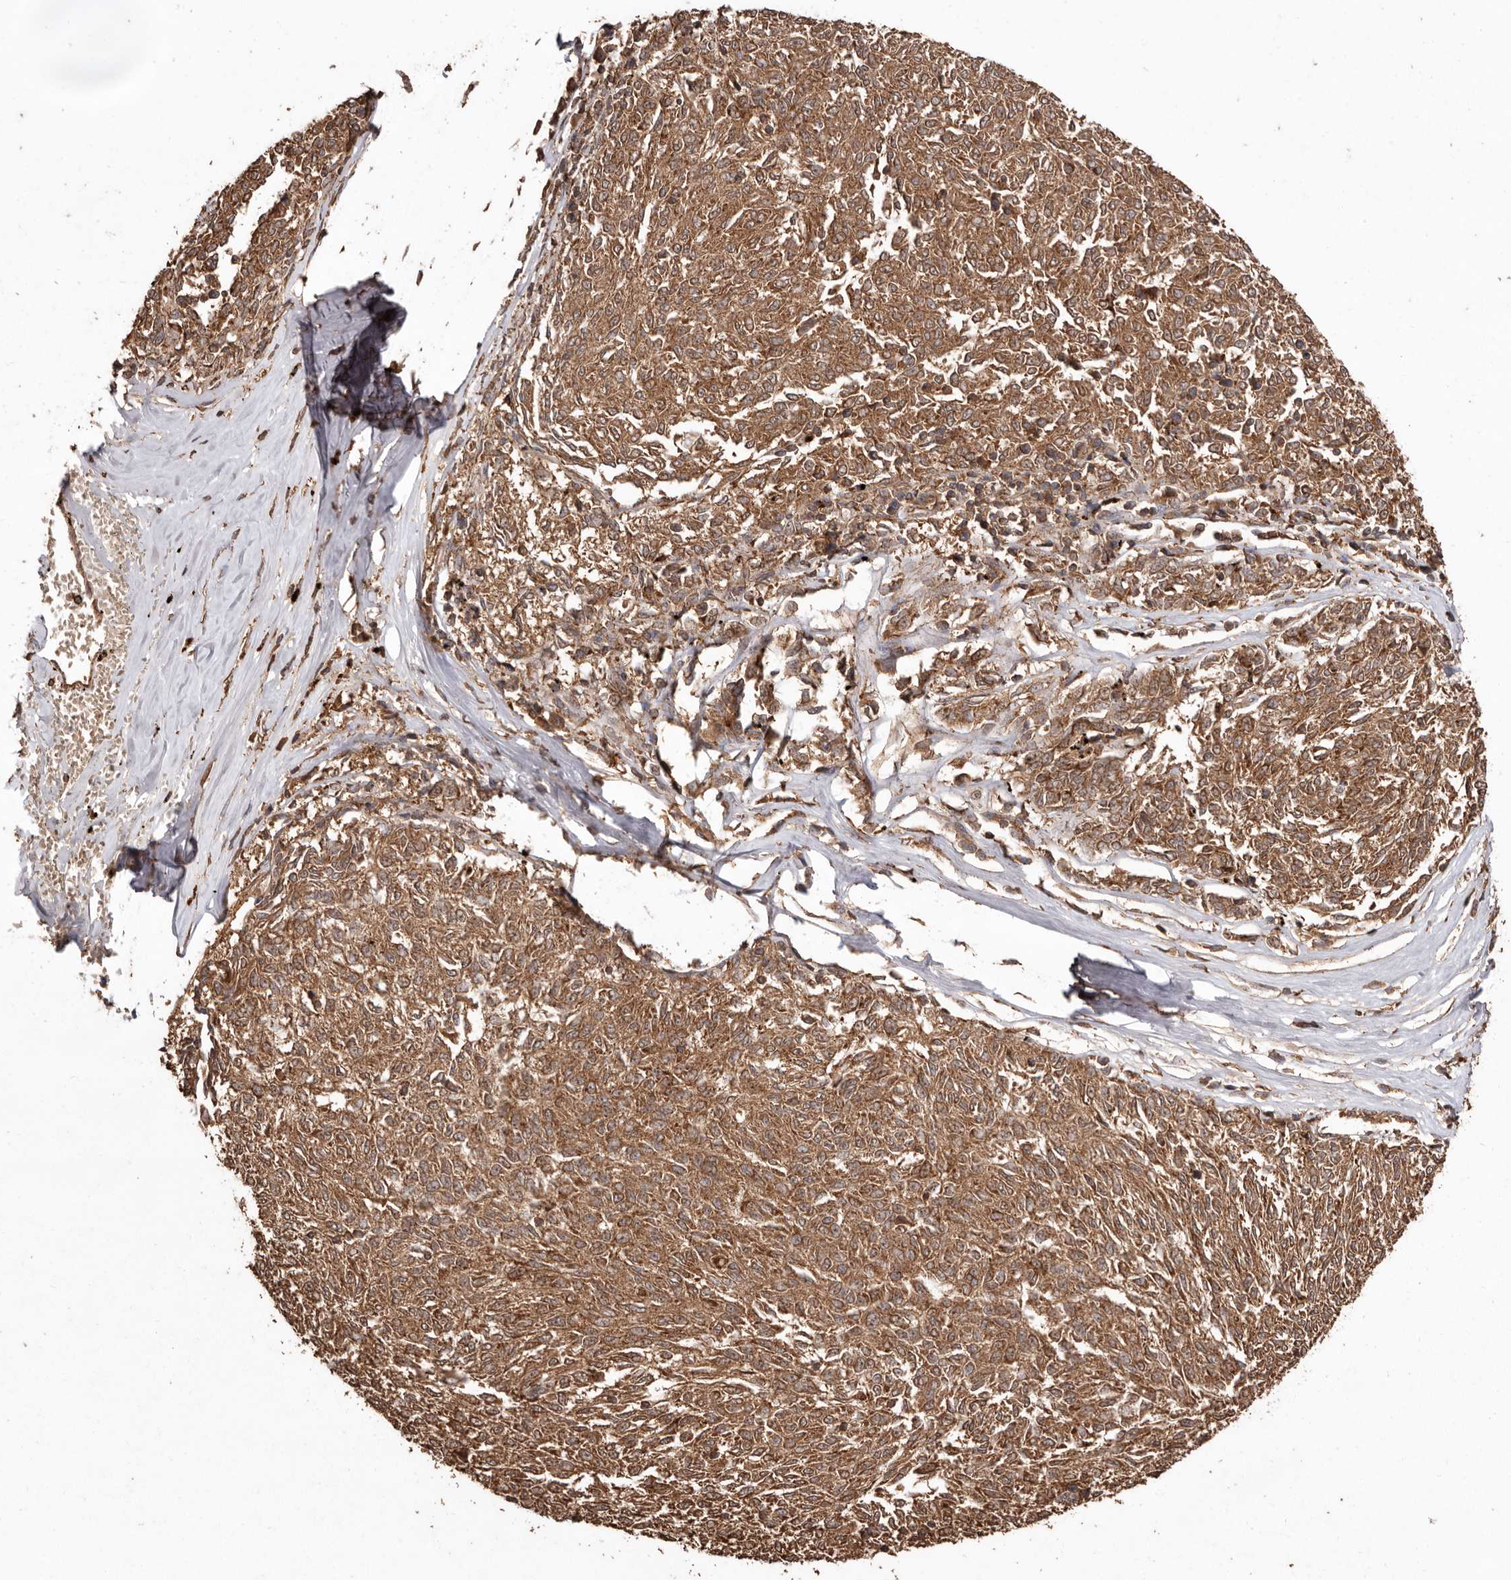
{"staining": {"intensity": "moderate", "quantity": ">75%", "location": "cytoplasmic/membranous"}, "tissue": "melanoma", "cell_type": "Tumor cells", "image_type": "cancer", "snomed": [{"axis": "morphology", "description": "Malignant melanoma, NOS"}, {"axis": "topography", "description": "Skin"}], "caption": "IHC image of neoplastic tissue: malignant melanoma stained using IHC displays medium levels of moderate protein expression localized specifically in the cytoplasmic/membranous of tumor cells, appearing as a cytoplasmic/membranous brown color.", "gene": "RWDD1", "patient": {"sex": "female", "age": 72}}